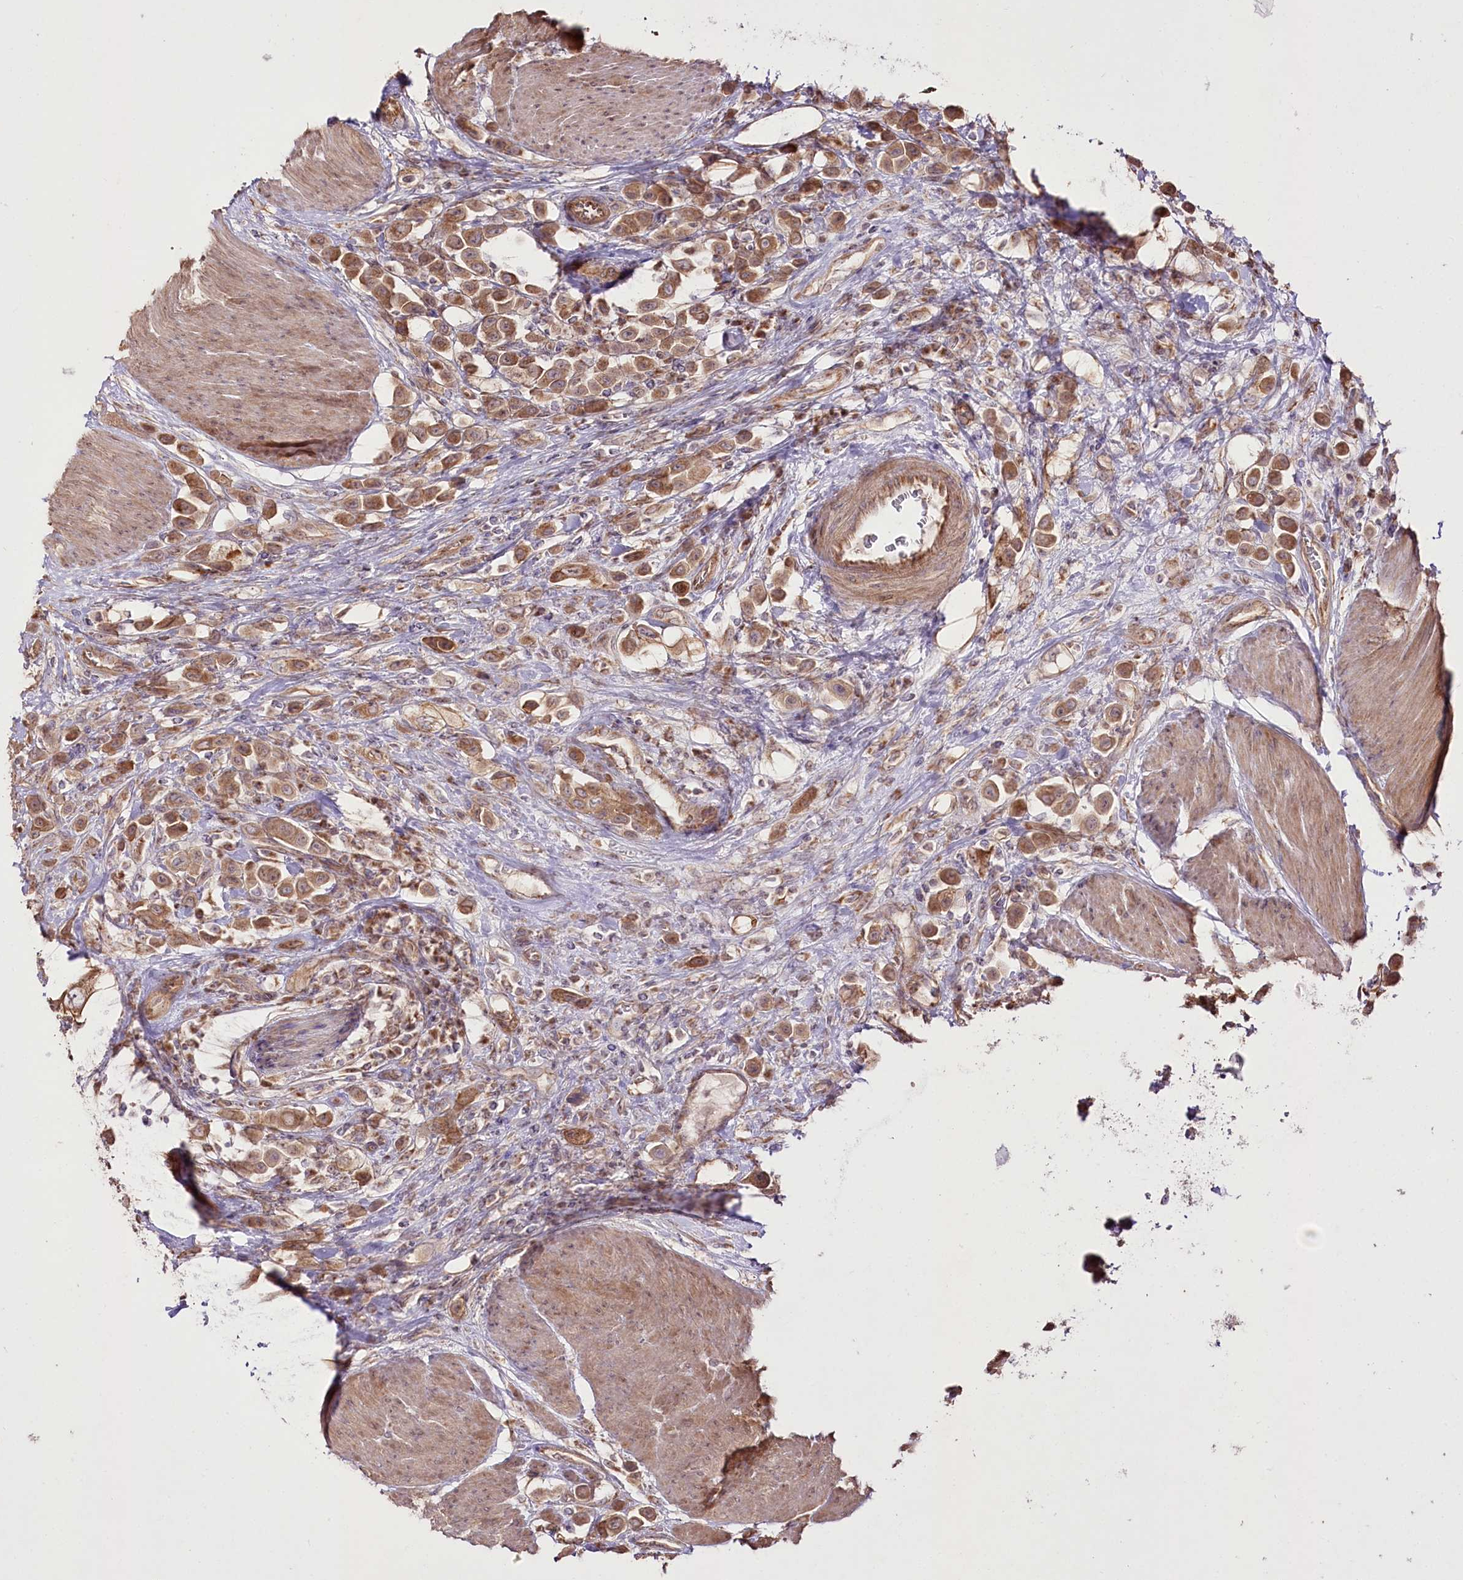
{"staining": {"intensity": "moderate", "quantity": ">75%", "location": "cytoplasmic/membranous"}, "tissue": "urothelial cancer", "cell_type": "Tumor cells", "image_type": "cancer", "snomed": [{"axis": "morphology", "description": "Urothelial carcinoma, High grade"}, {"axis": "topography", "description": "Urinary bladder"}], "caption": "A photomicrograph of urothelial cancer stained for a protein reveals moderate cytoplasmic/membranous brown staining in tumor cells.", "gene": "REXO2", "patient": {"sex": "male", "age": 50}}